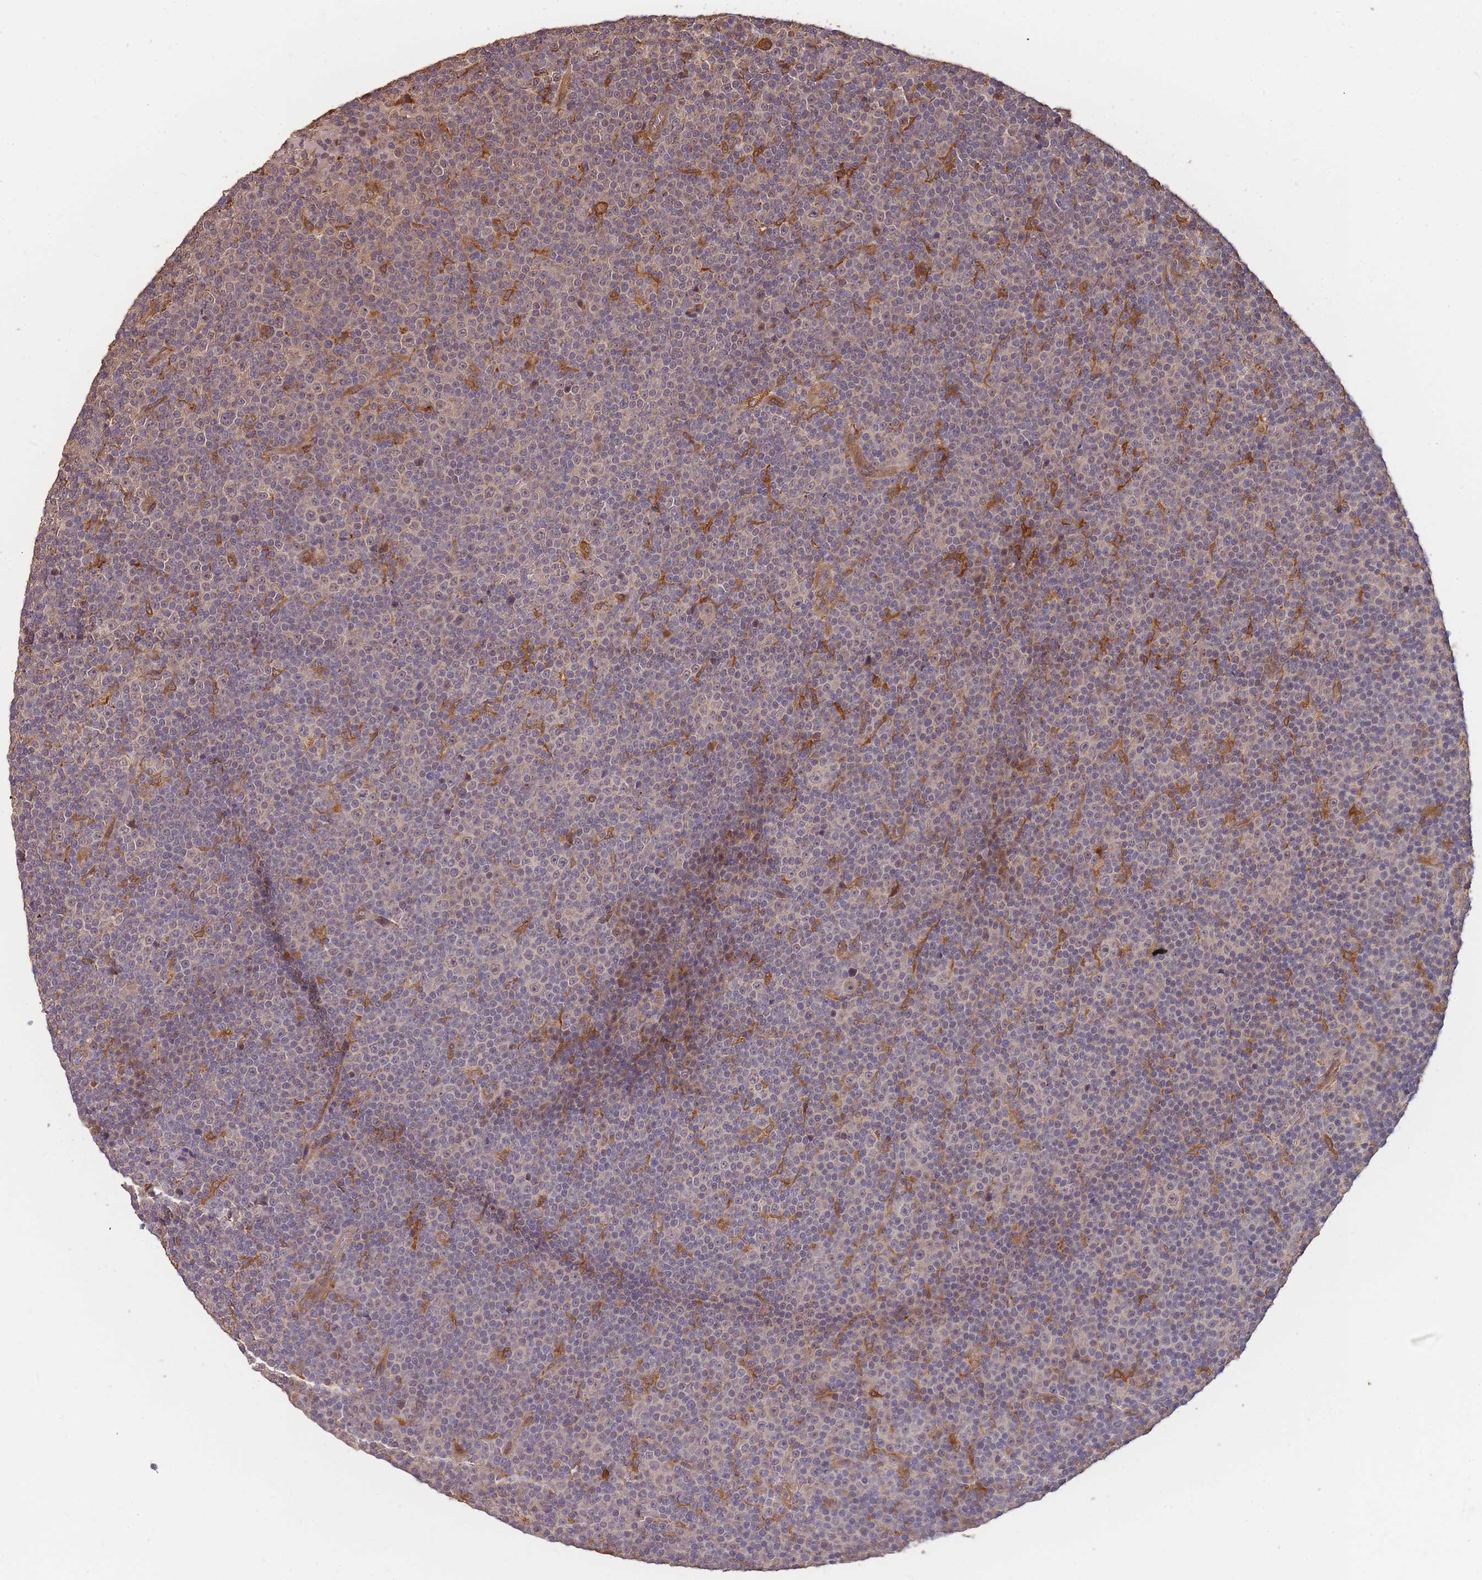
{"staining": {"intensity": "moderate", "quantity": "<25%", "location": "cytoplasmic/membranous"}, "tissue": "lymphoma", "cell_type": "Tumor cells", "image_type": "cancer", "snomed": [{"axis": "morphology", "description": "Malignant lymphoma, non-Hodgkin's type, Low grade"}, {"axis": "topography", "description": "Lymph node"}], "caption": "Human low-grade malignant lymphoma, non-Hodgkin's type stained for a protein (brown) demonstrates moderate cytoplasmic/membranous positive positivity in about <25% of tumor cells.", "gene": "CDKN2AIPNL", "patient": {"sex": "female", "age": 67}}